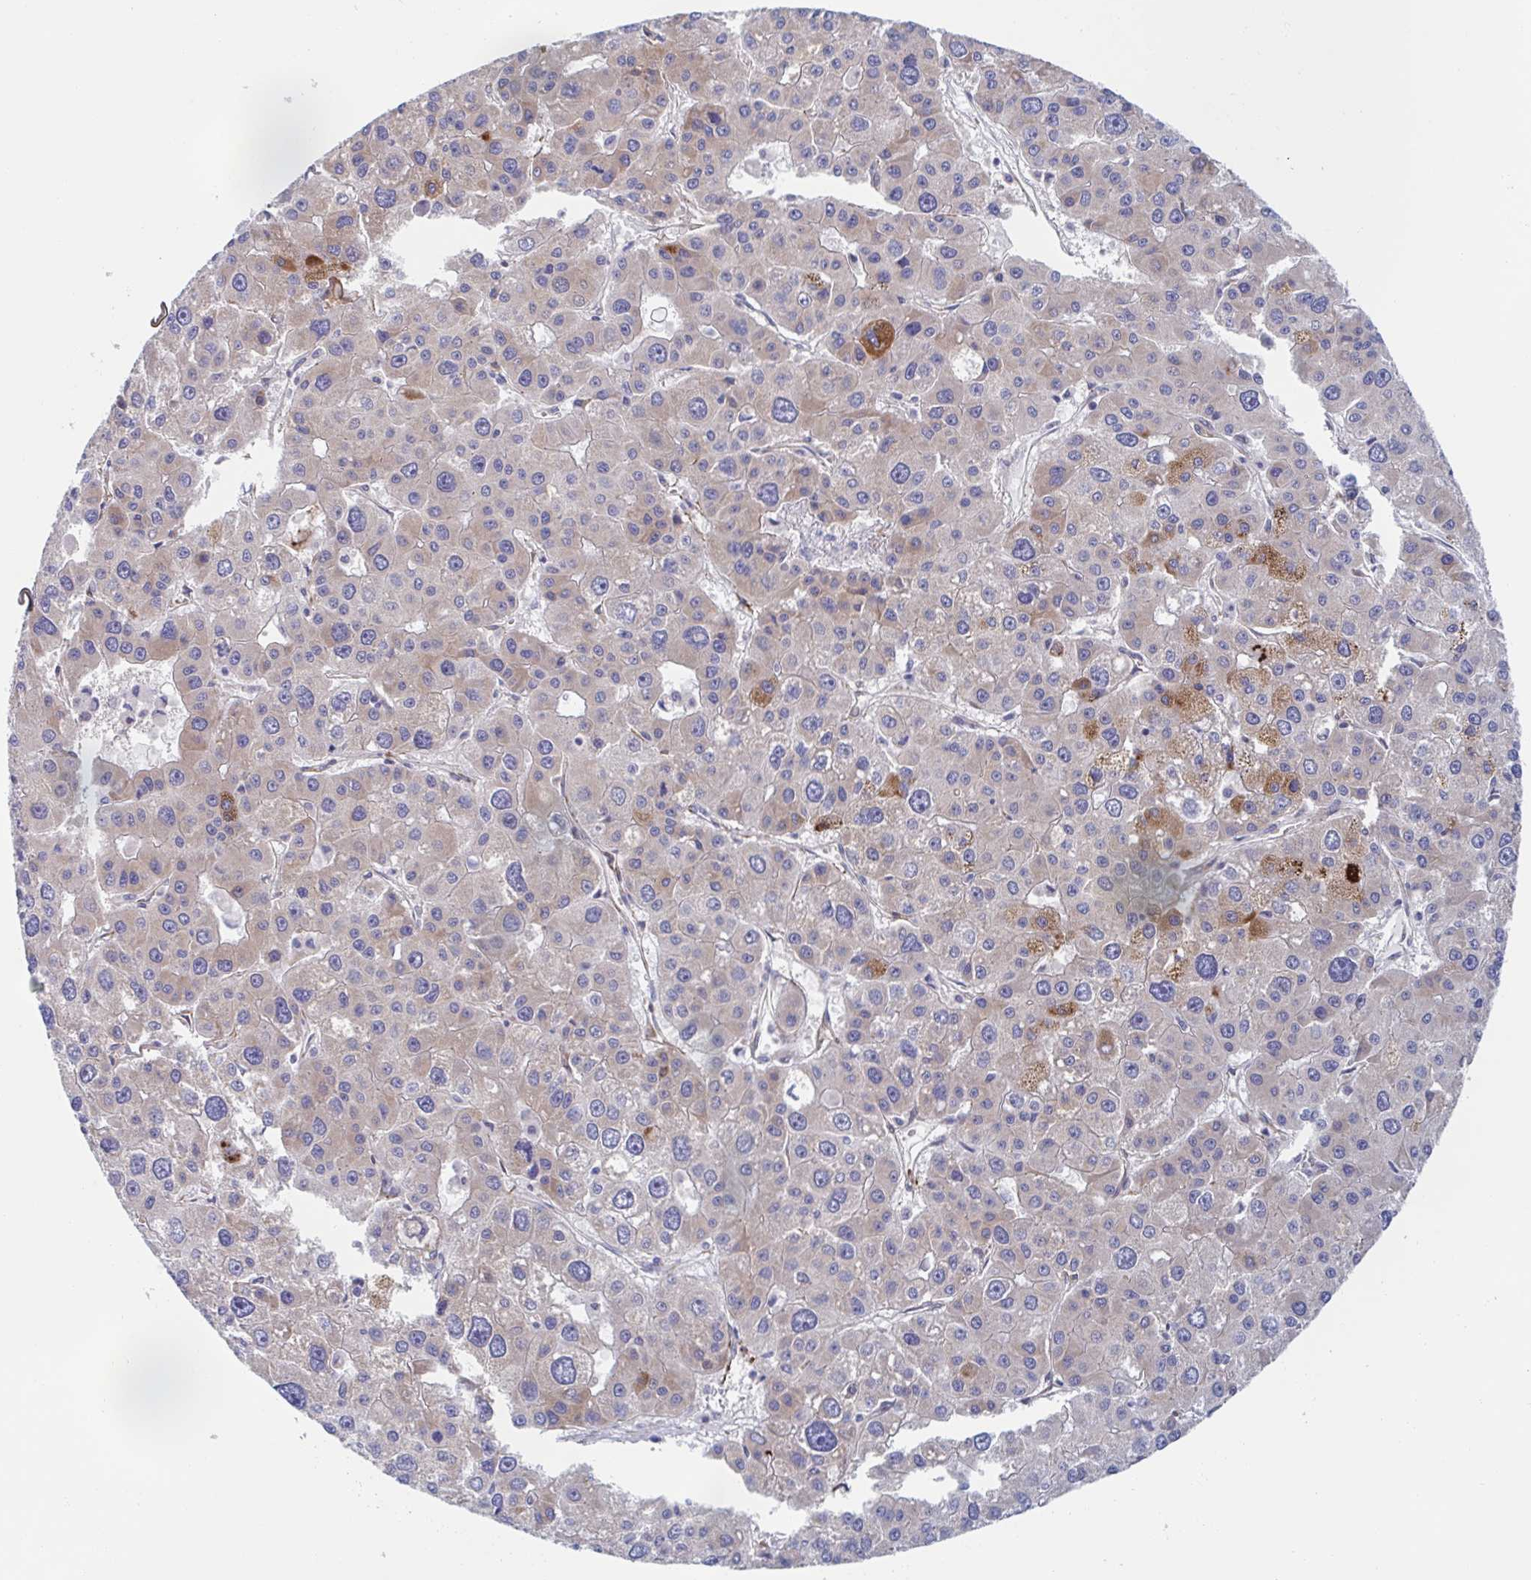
{"staining": {"intensity": "moderate", "quantity": "<25%", "location": "cytoplasmic/membranous"}, "tissue": "liver cancer", "cell_type": "Tumor cells", "image_type": "cancer", "snomed": [{"axis": "morphology", "description": "Carcinoma, Hepatocellular, NOS"}, {"axis": "topography", "description": "Liver"}], "caption": "Tumor cells exhibit moderate cytoplasmic/membranous staining in approximately <25% of cells in hepatocellular carcinoma (liver).", "gene": "KLC3", "patient": {"sex": "male", "age": 73}}